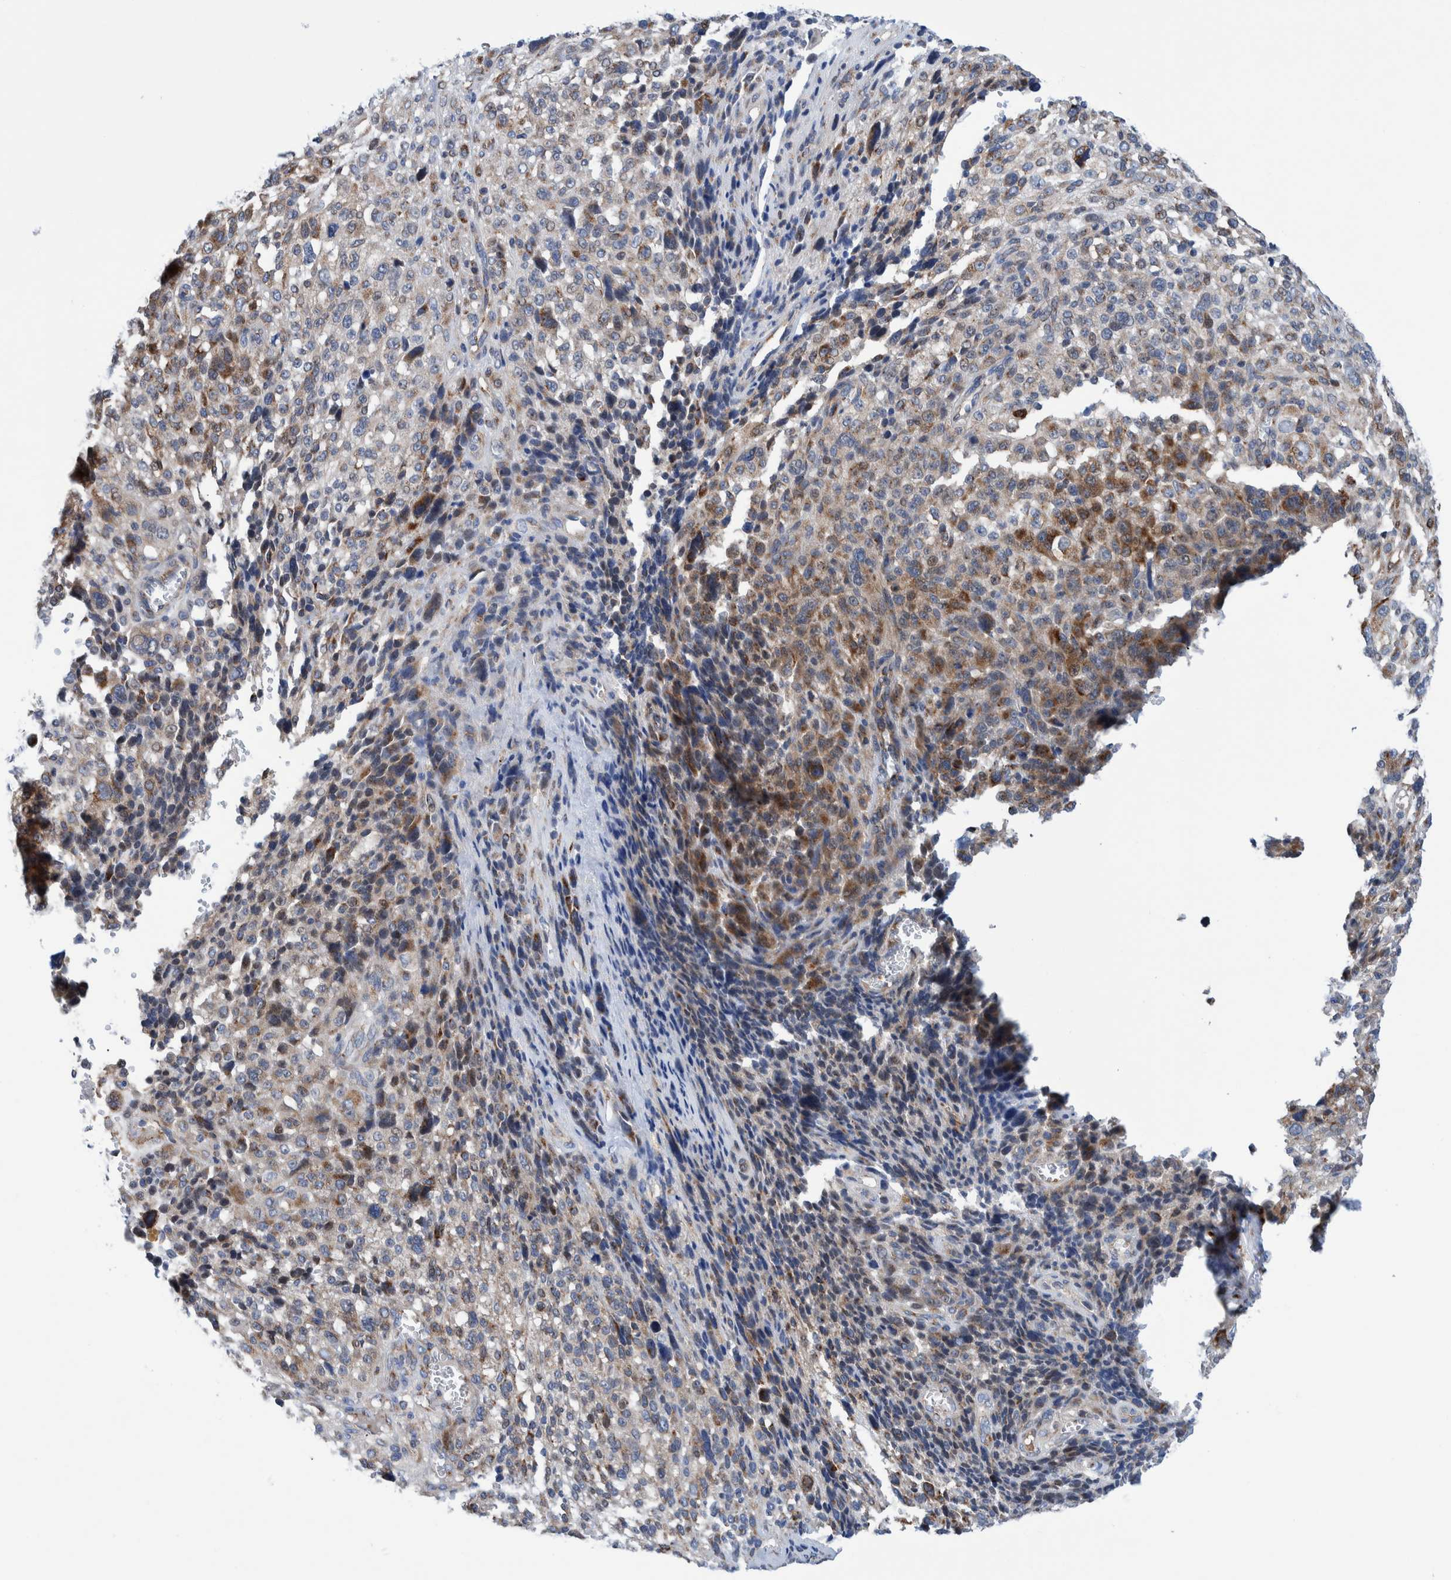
{"staining": {"intensity": "moderate", "quantity": "<25%", "location": "cytoplasmic/membranous"}, "tissue": "melanoma", "cell_type": "Tumor cells", "image_type": "cancer", "snomed": [{"axis": "morphology", "description": "Malignant melanoma, NOS"}, {"axis": "topography", "description": "Skin"}], "caption": "Melanoma stained for a protein (brown) shows moderate cytoplasmic/membranous positive positivity in approximately <25% of tumor cells.", "gene": "TRIM58", "patient": {"sex": "female", "age": 55}}